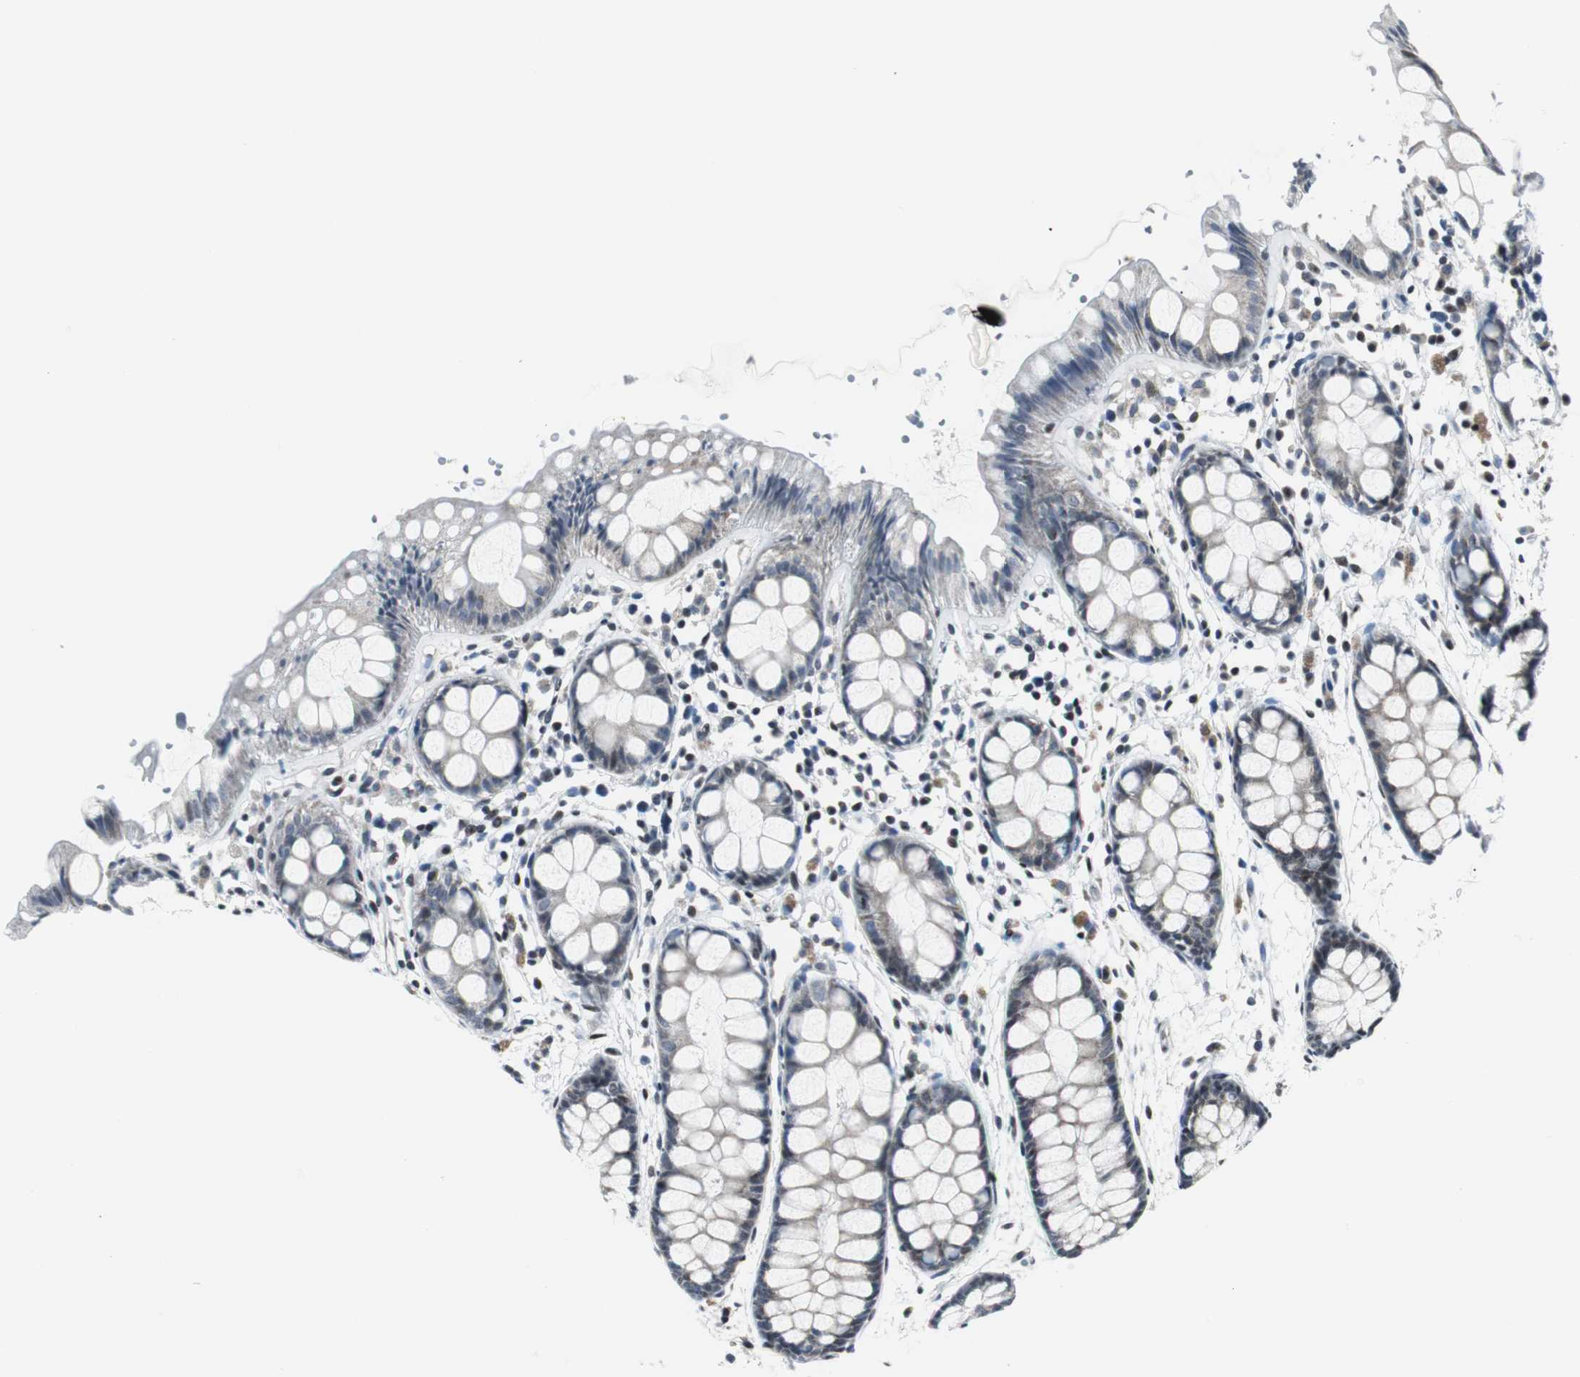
{"staining": {"intensity": "weak", "quantity": "<25%", "location": "nuclear"}, "tissue": "rectum", "cell_type": "Glandular cells", "image_type": "normal", "snomed": [{"axis": "morphology", "description": "Normal tissue, NOS"}, {"axis": "topography", "description": "Rectum"}], "caption": "Immunohistochemistry (IHC) image of unremarkable rectum: rectum stained with DAB shows no significant protein staining in glandular cells. (Brightfield microscopy of DAB immunohistochemistry (IHC) at high magnification).", "gene": "MTA1", "patient": {"sex": "female", "age": 66}}